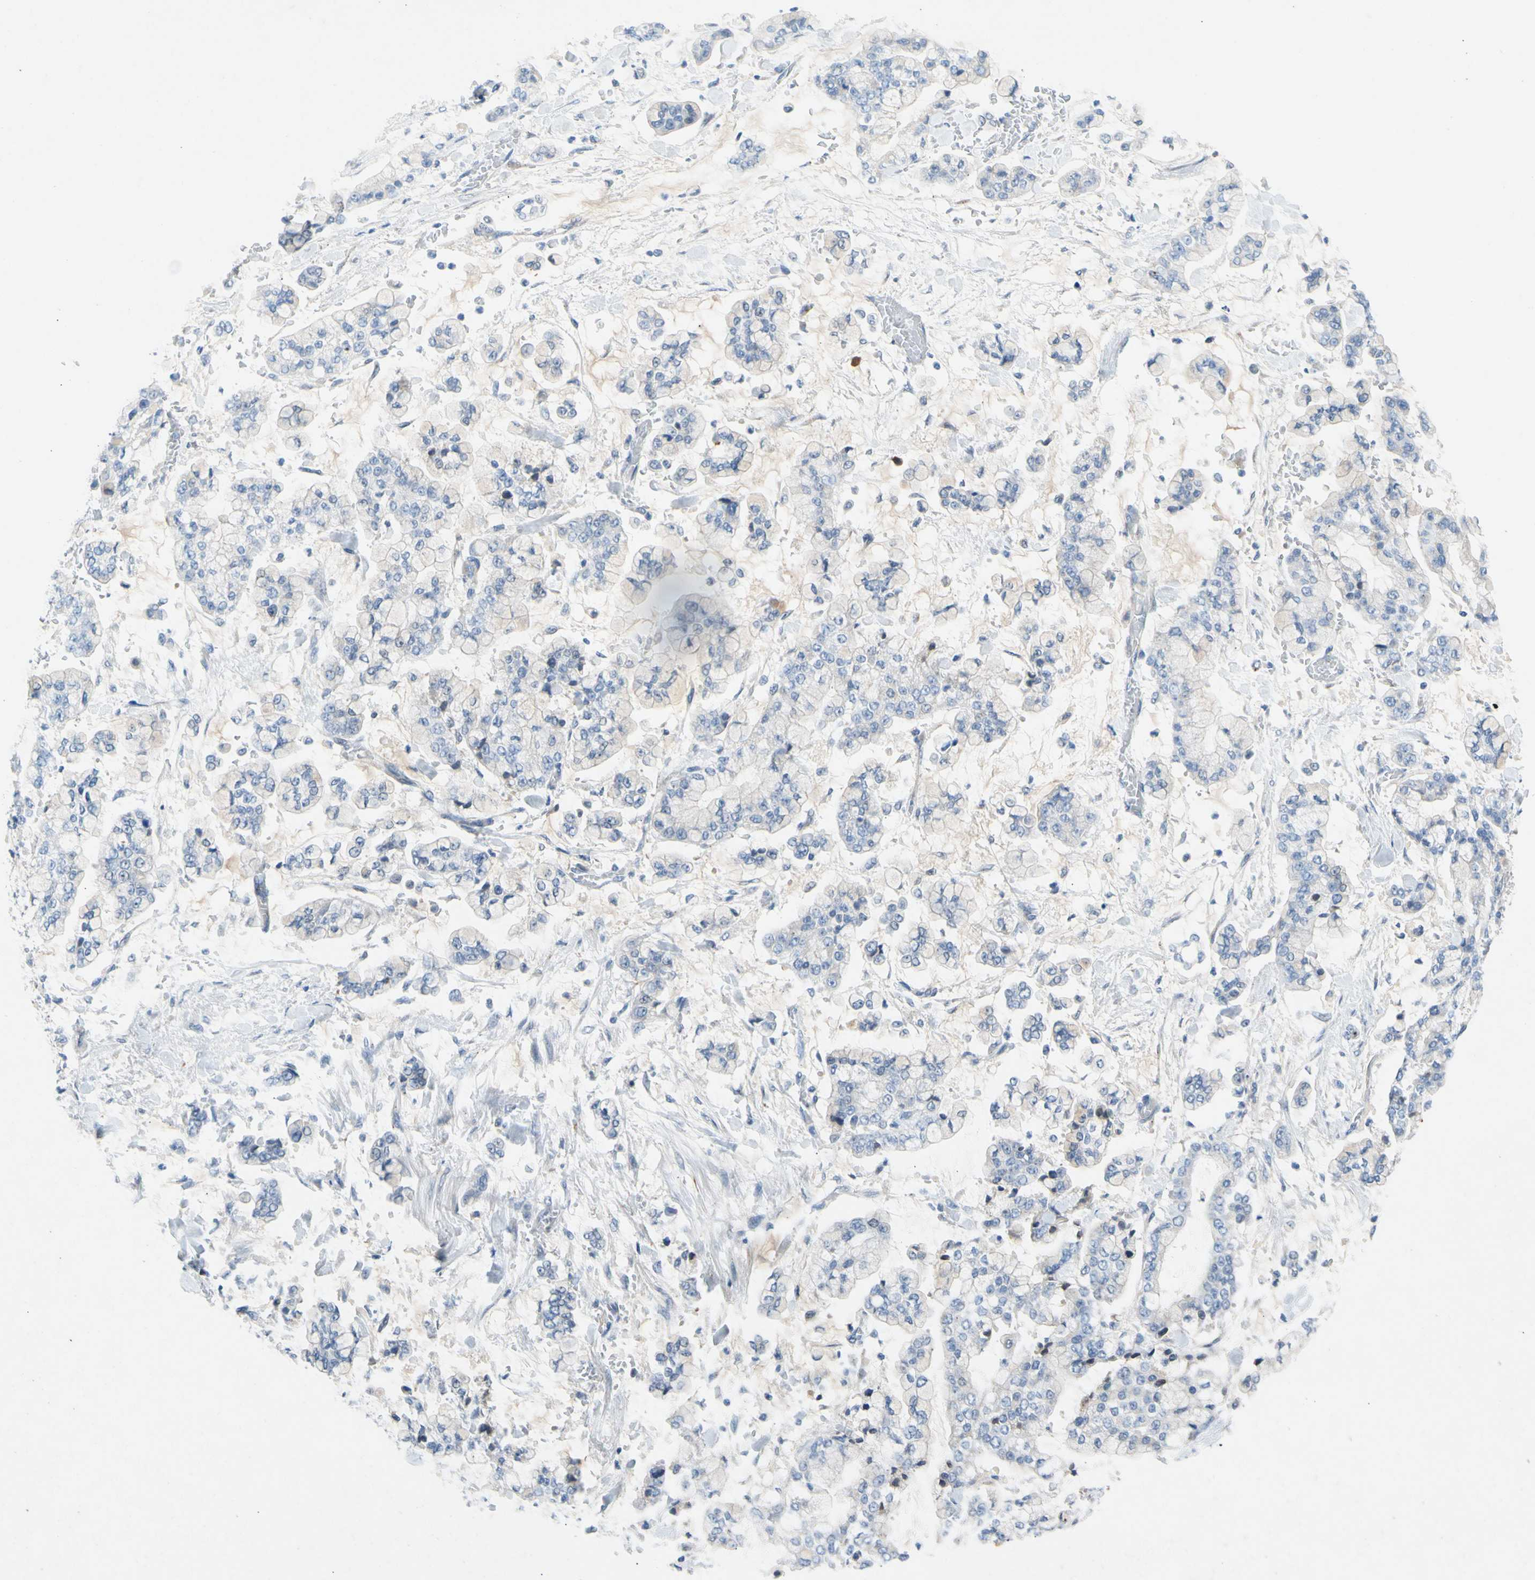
{"staining": {"intensity": "negative", "quantity": "none", "location": "none"}, "tissue": "stomach cancer", "cell_type": "Tumor cells", "image_type": "cancer", "snomed": [{"axis": "morphology", "description": "Normal tissue, NOS"}, {"axis": "morphology", "description": "Adenocarcinoma, NOS"}, {"axis": "topography", "description": "Stomach, upper"}, {"axis": "topography", "description": "Stomach"}], "caption": "An IHC photomicrograph of adenocarcinoma (stomach) is shown. There is no staining in tumor cells of adenocarcinoma (stomach).", "gene": "GASK1B", "patient": {"sex": "male", "age": 76}}